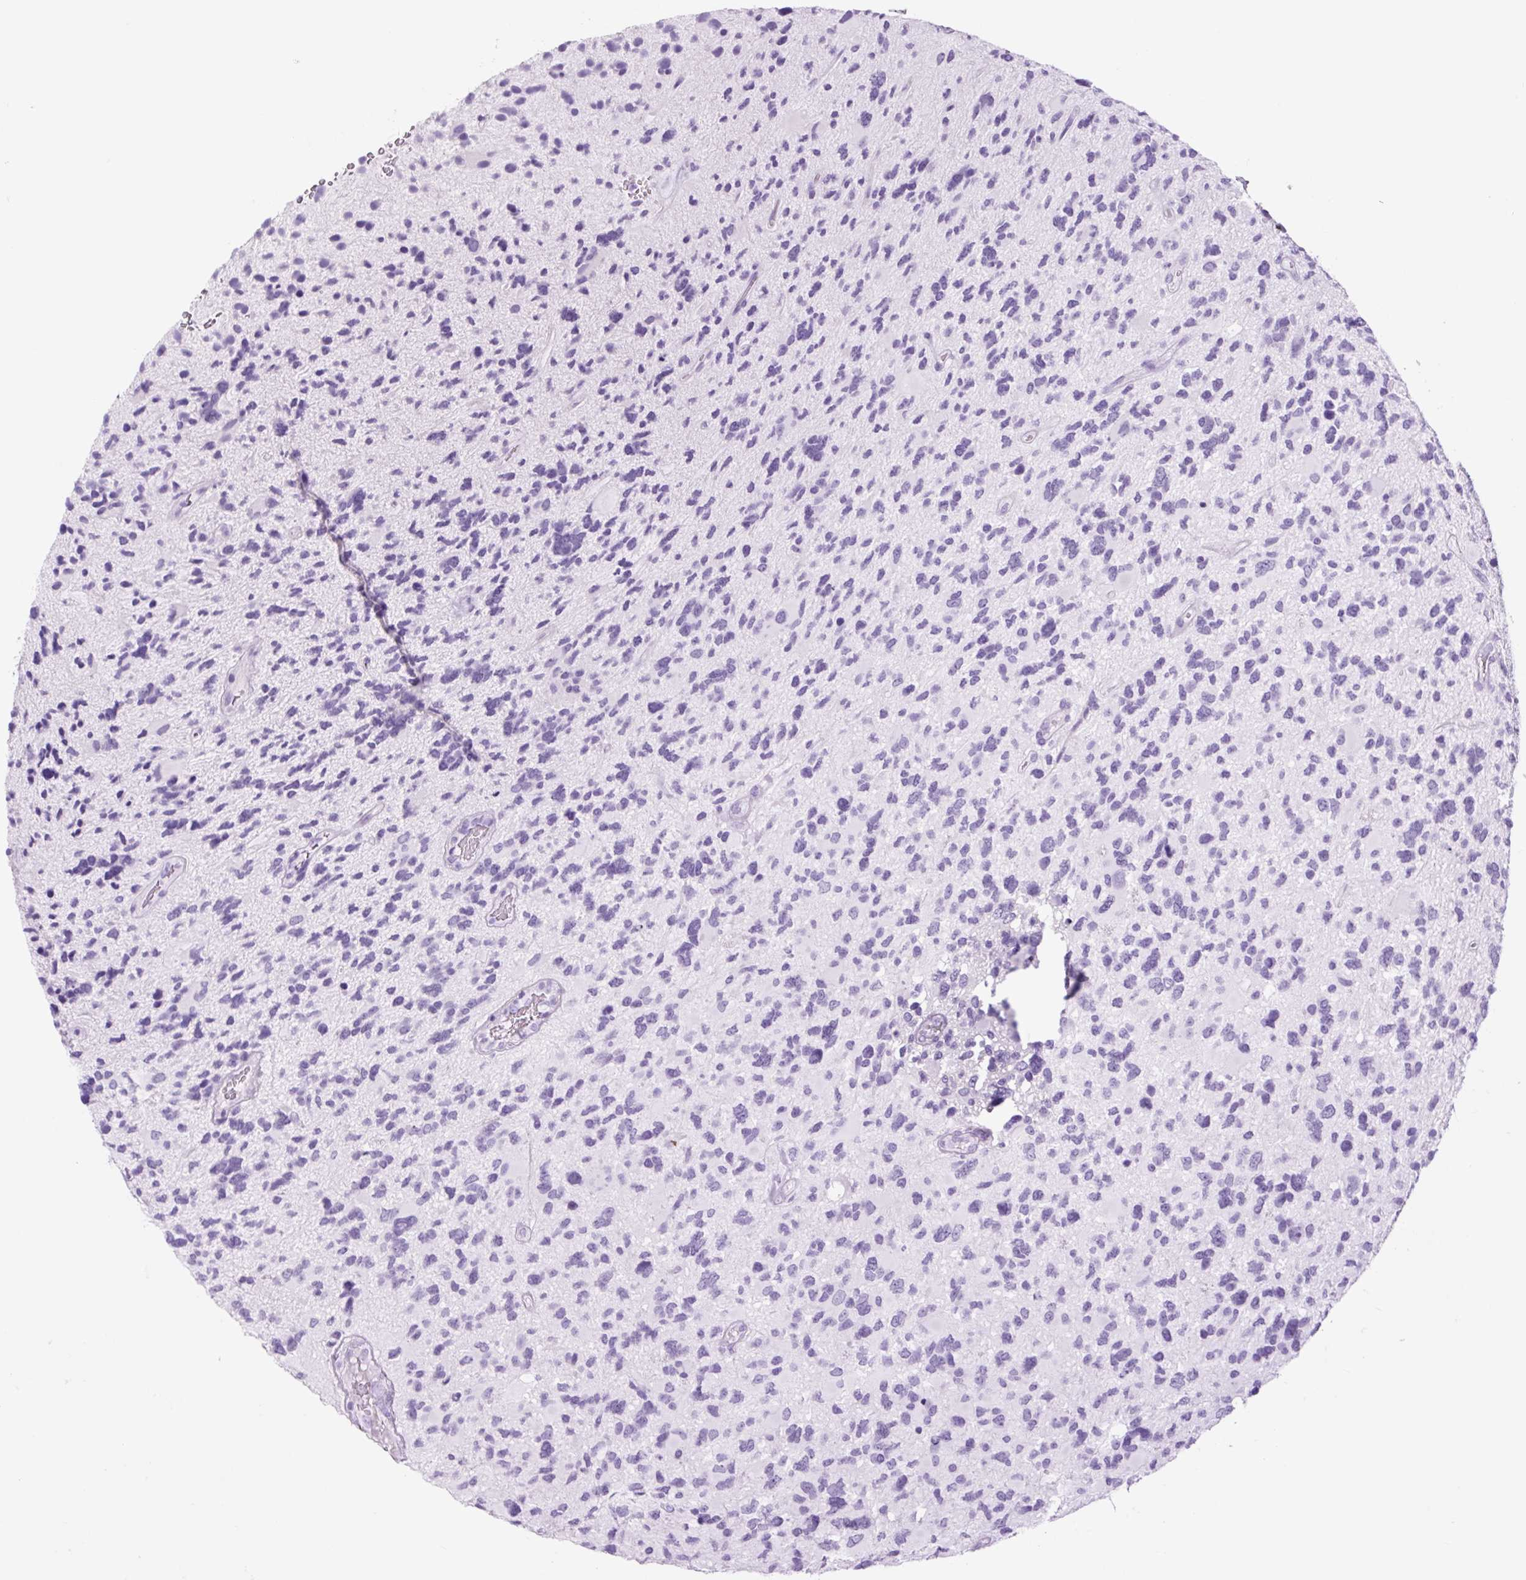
{"staining": {"intensity": "negative", "quantity": "none", "location": "none"}, "tissue": "glioma", "cell_type": "Tumor cells", "image_type": "cancer", "snomed": [{"axis": "morphology", "description": "Glioma, malignant, High grade"}, {"axis": "topography", "description": "Brain"}], "caption": "Immunohistochemistry photomicrograph of human malignant glioma (high-grade) stained for a protein (brown), which exhibits no positivity in tumor cells.", "gene": "TFF2", "patient": {"sex": "female", "age": 11}}